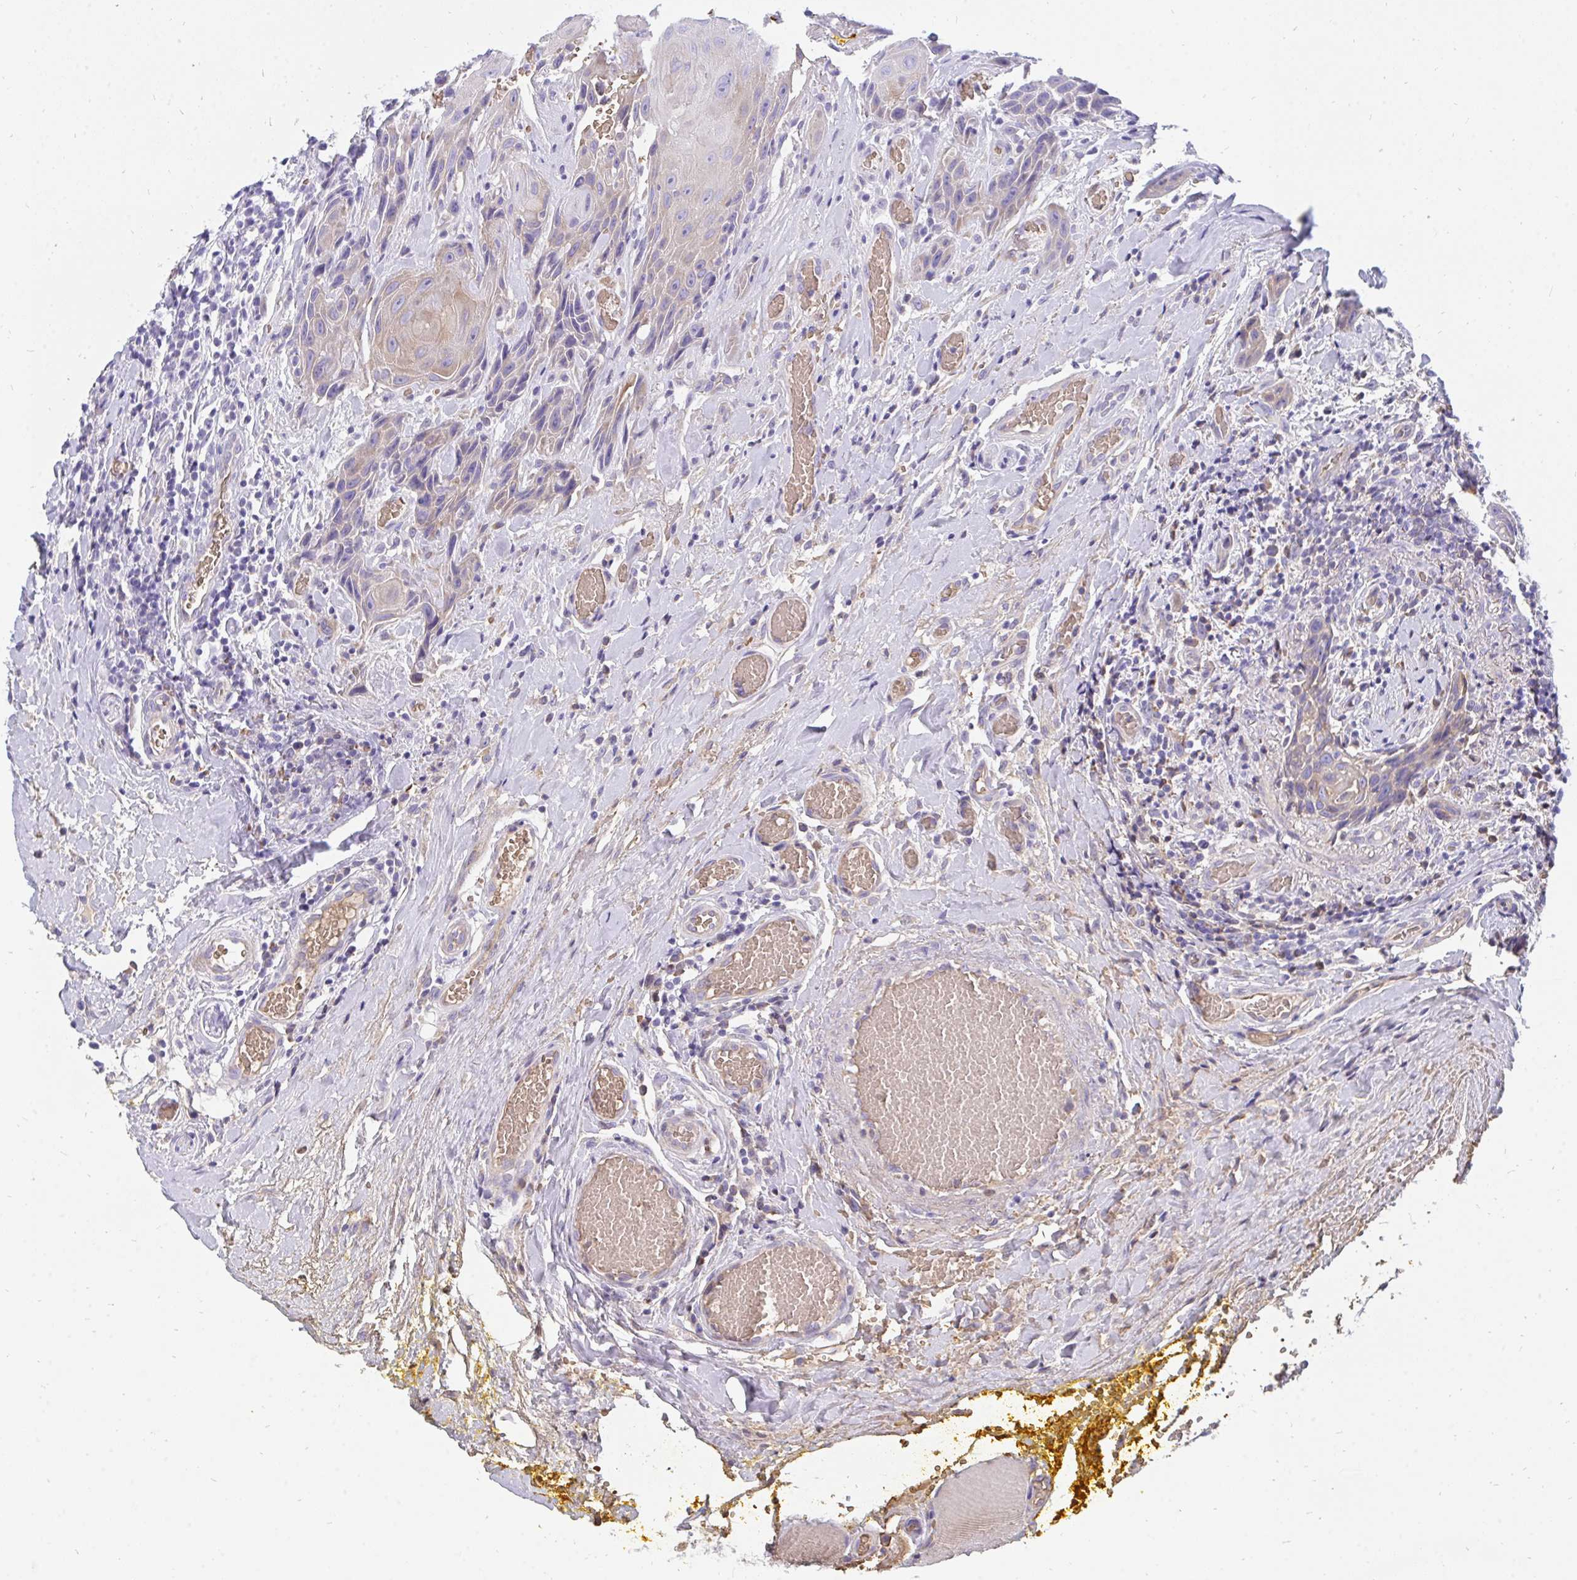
{"staining": {"intensity": "weak", "quantity": "<25%", "location": "cytoplasmic/membranous"}, "tissue": "head and neck cancer", "cell_type": "Tumor cells", "image_type": "cancer", "snomed": [{"axis": "morphology", "description": "Squamous cell carcinoma, NOS"}, {"axis": "topography", "description": "Oral tissue"}, {"axis": "topography", "description": "Head-Neck"}], "caption": "Immunohistochemistry (IHC) histopathology image of neoplastic tissue: head and neck cancer stained with DAB exhibits no significant protein positivity in tumor cells. (DAB immunohistochemistry with hematoxylin counter stain).", "gene": "MROH2B", "patient": {"sex": "male", "age": 49}}